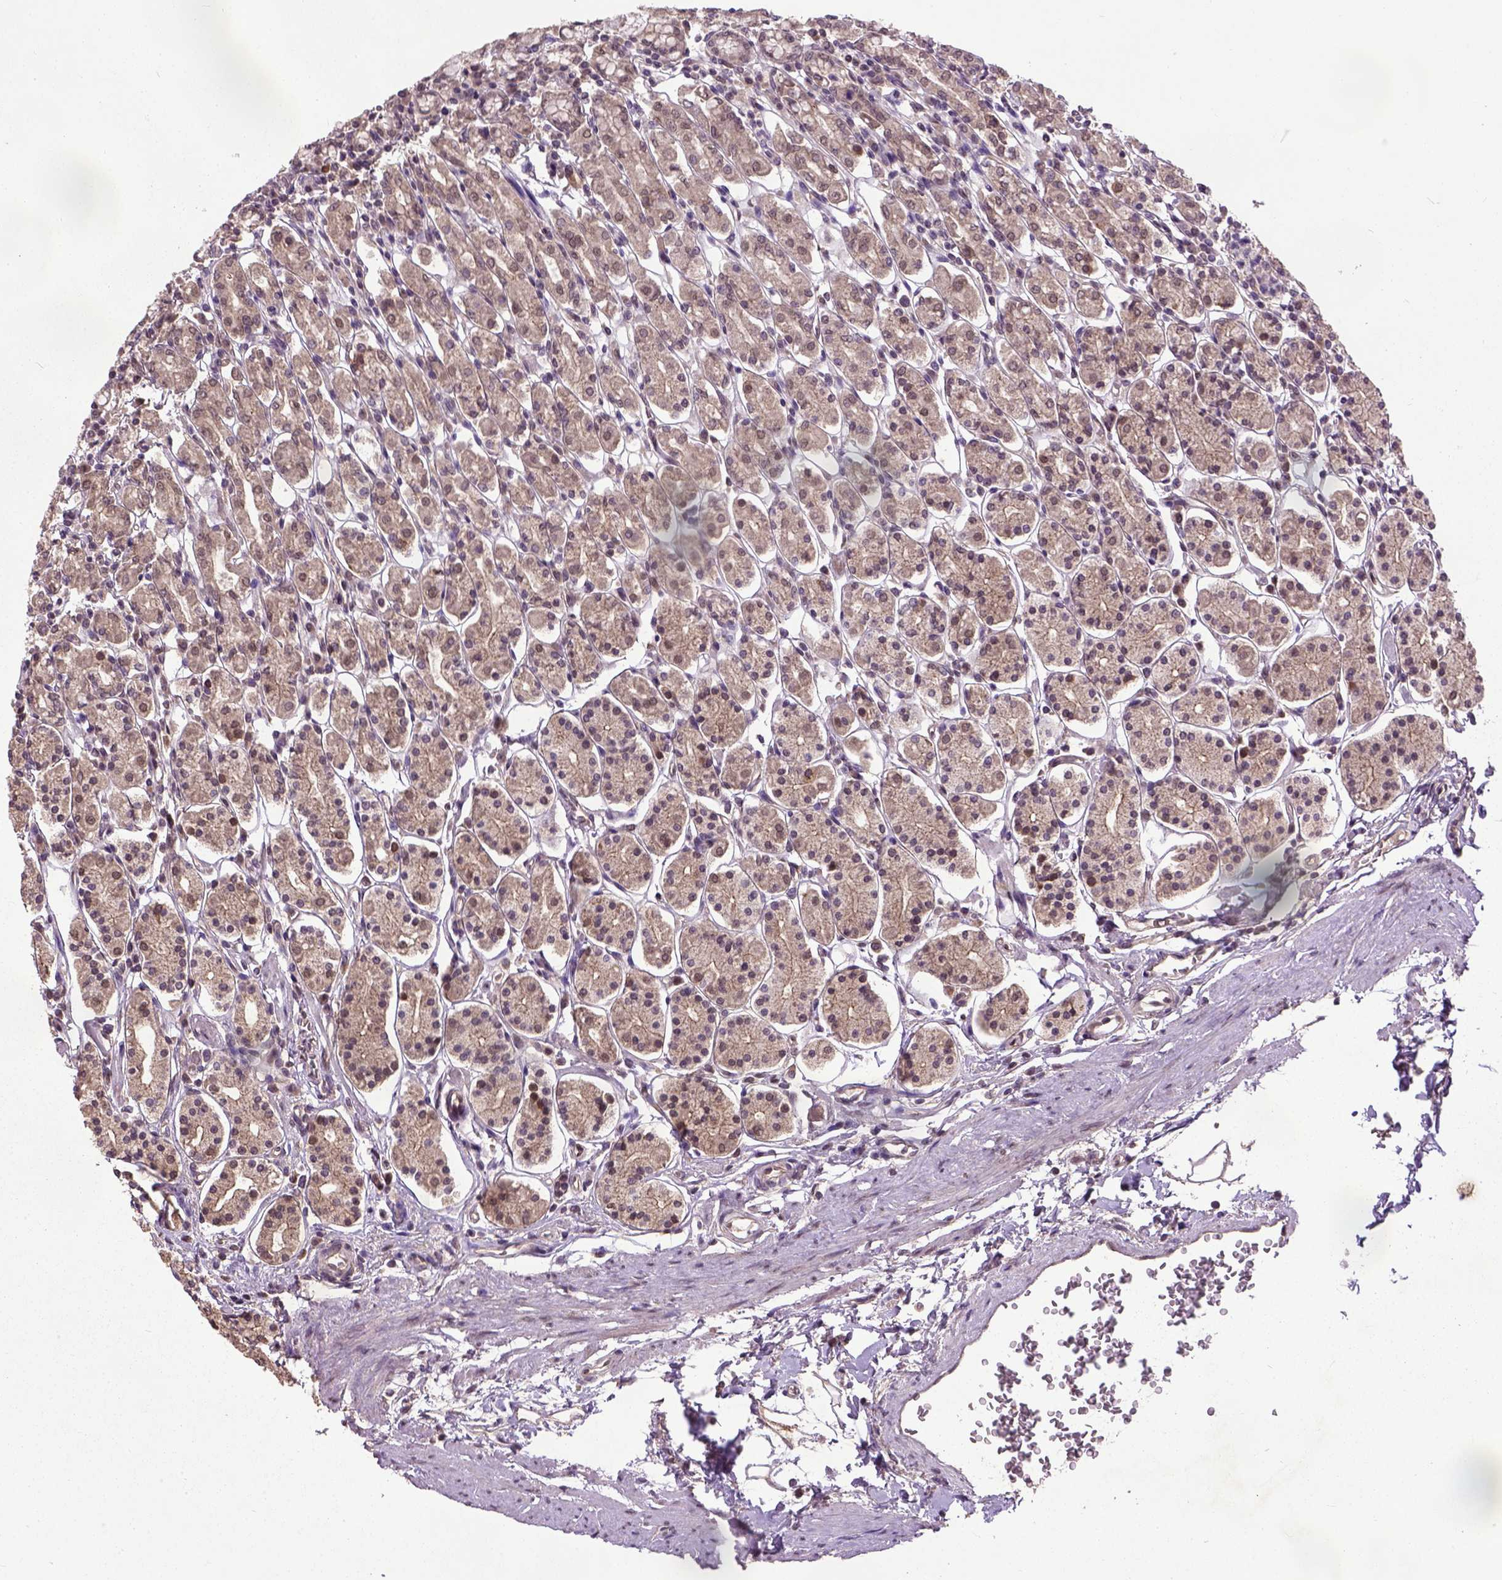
{"staining": {"intensity": "moderate", "quantity": ">75%", "location": "cytoplasmic/membranous,nuclear"}, "tissue": "stomach", "cell_type": "Glandular cells", "image_type": "normal", "snomed": [{"axis": "morphology", "description": "Normal tissue, NOS"}, {"axis": "topography", "description": "Stomach, upper"}, {"axis": "topography", "description": "Stomach"}], "caption": "Protein analysis of benign stomach exhibits moderate cytoplasmic/membranous,nuclear staining in approximately >75% of glandular cells. (IHC, brightfield microscopy, high magnification).", "gene": "UBA3", "patient": {"sex": "male", "age": 62}}